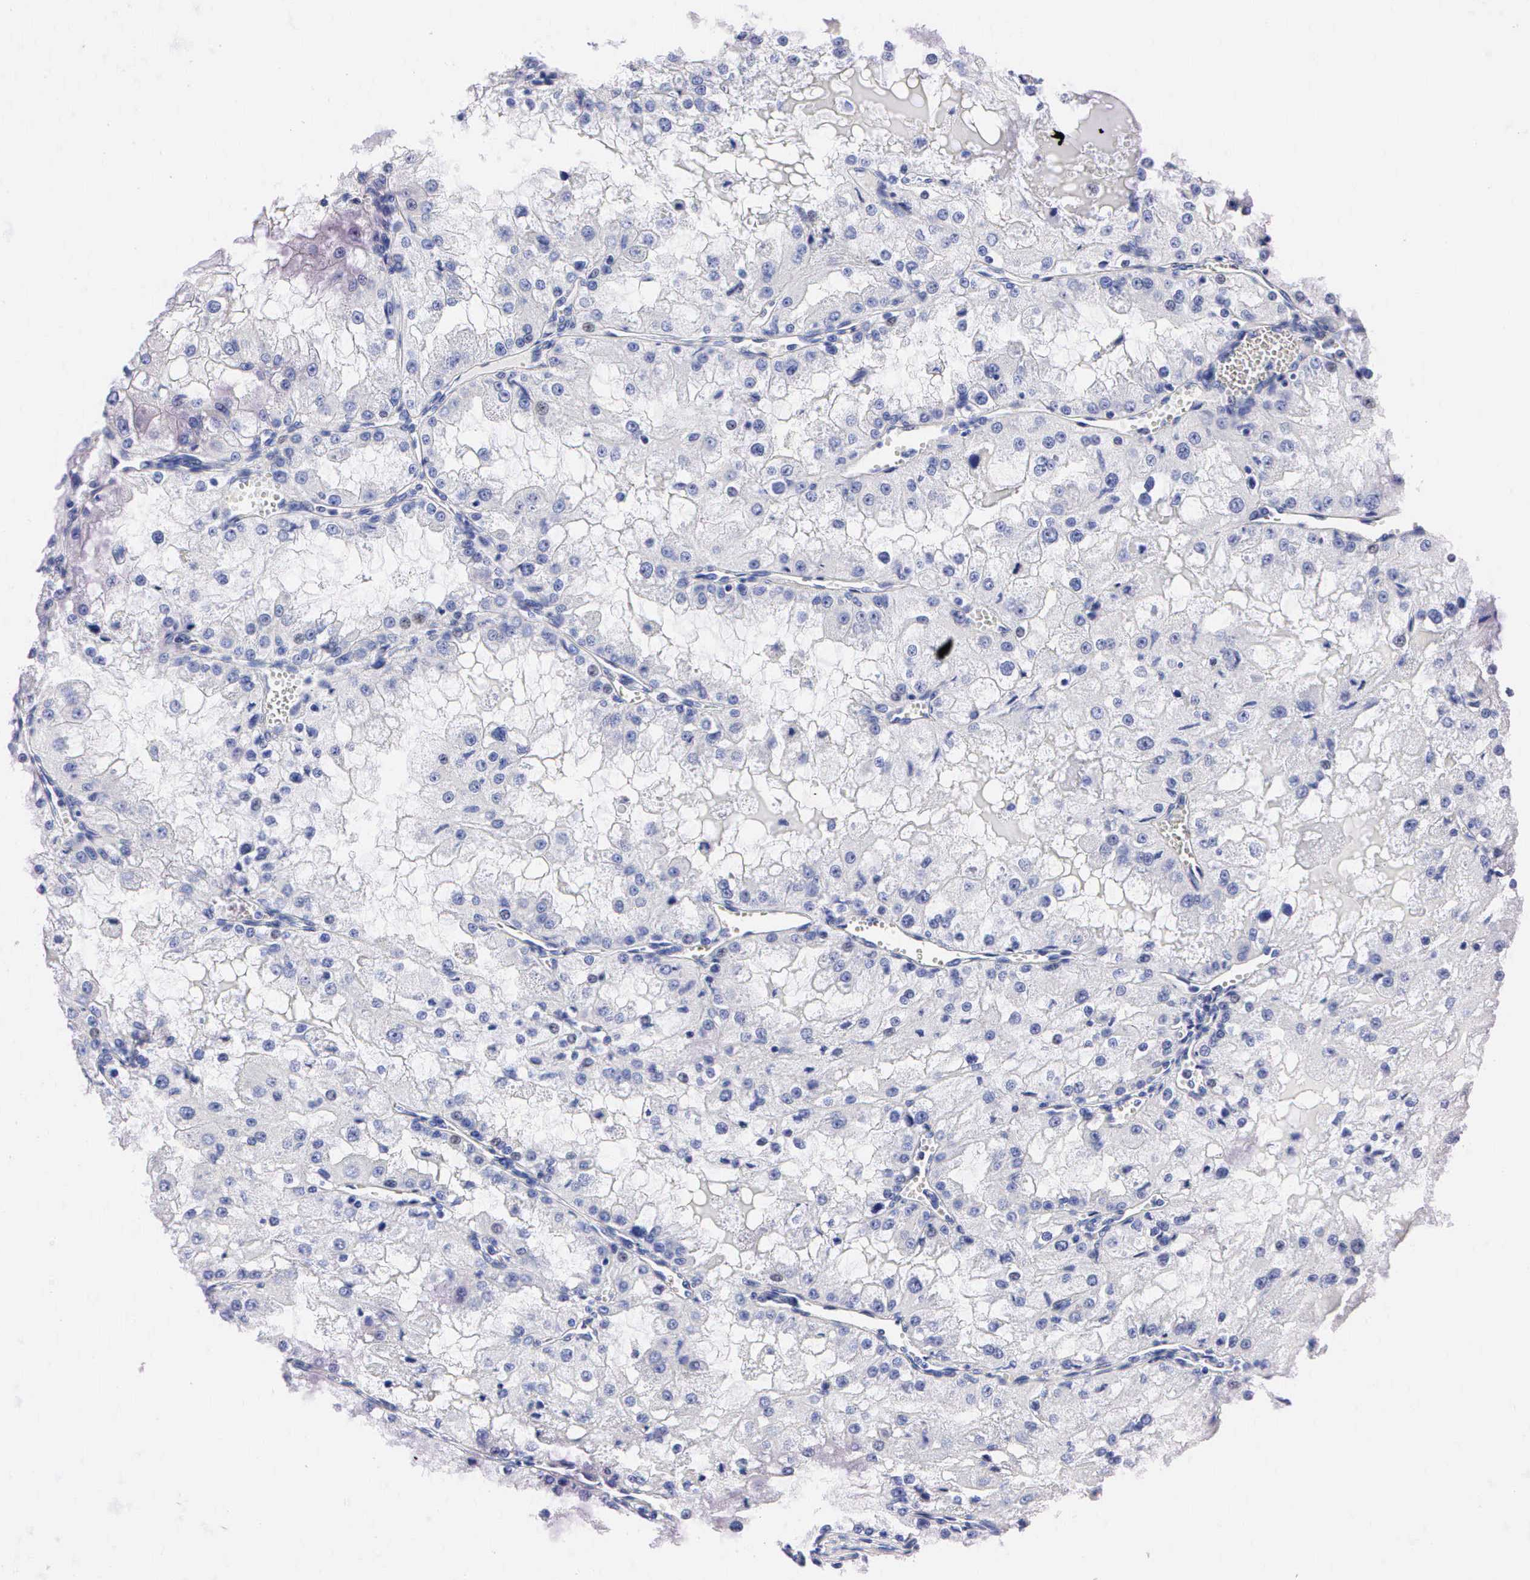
{"staining": {"intensity": "negative", "quantity": "none", "location": "none"}, "tissue": "renal cancer", "cell_type": "Tumor cells", "image_type": "cancer", "snomed": [{"axis": "morphology", "description": "Adenocarcinoma, NOS"}, {"axis": "topography", "description": "Kidney"}], "caption": "DAB (3,3'-diaminobenzidine) immunohistochemical staining of adenocarcinoma (renal) exhibits no significant staining in tumor cells. Brightfield microscopy of IHC stained with DAB (brown) and hematoxylin (blue), captured at high magnification.", "gene": "PGR", "patient": {"sex": "female", "age": 74}}